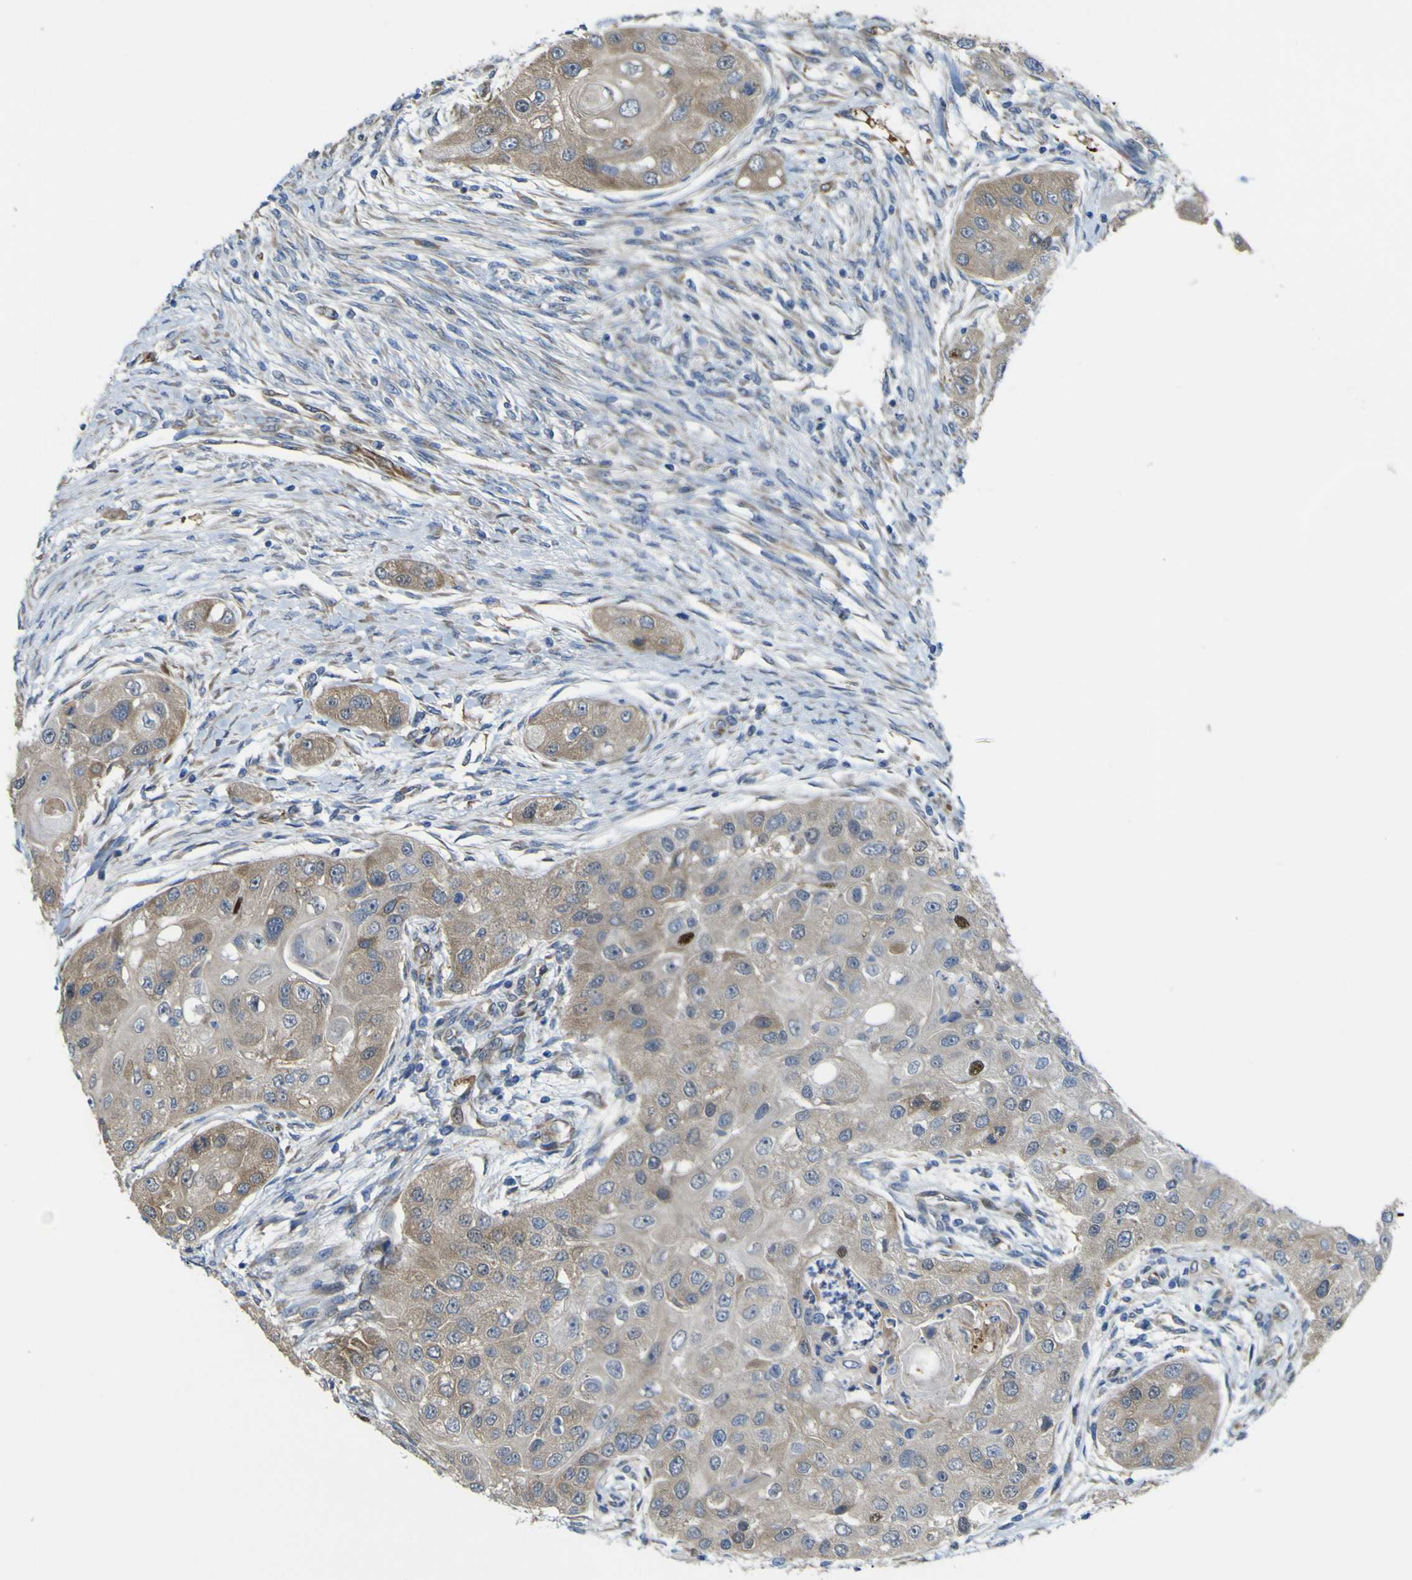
{"staining": {"intensity": "moderate", "quantity": ">75%", "location": "cytoplasmic/membranous,nuclear"}, "tissue": "head and neck cancer", "cell_type": "Tumor cells", "image_type": "cancer", "snomed": [{"axis": "morphology", "description": "Normal tissue, NOS"}, {"axis": "morphology", "description": "Squamous cell carcinoma, NOS"}, {"axis": "topography", "description": "Skeletal muscle"}, {"axis": "topography", "description": "Head-Neck"}], "caption": "The immunohistochemical stain shows moderate cytoplasmic/membranous and nuclear staining in tumor cells of head and neck cancer (squamous cell carcinoma) tissue. (Brightfield microscopy of DAB IHC at high magnification).", "gene": "JPH1", "patient": {"sex": "male", "age": 51}}